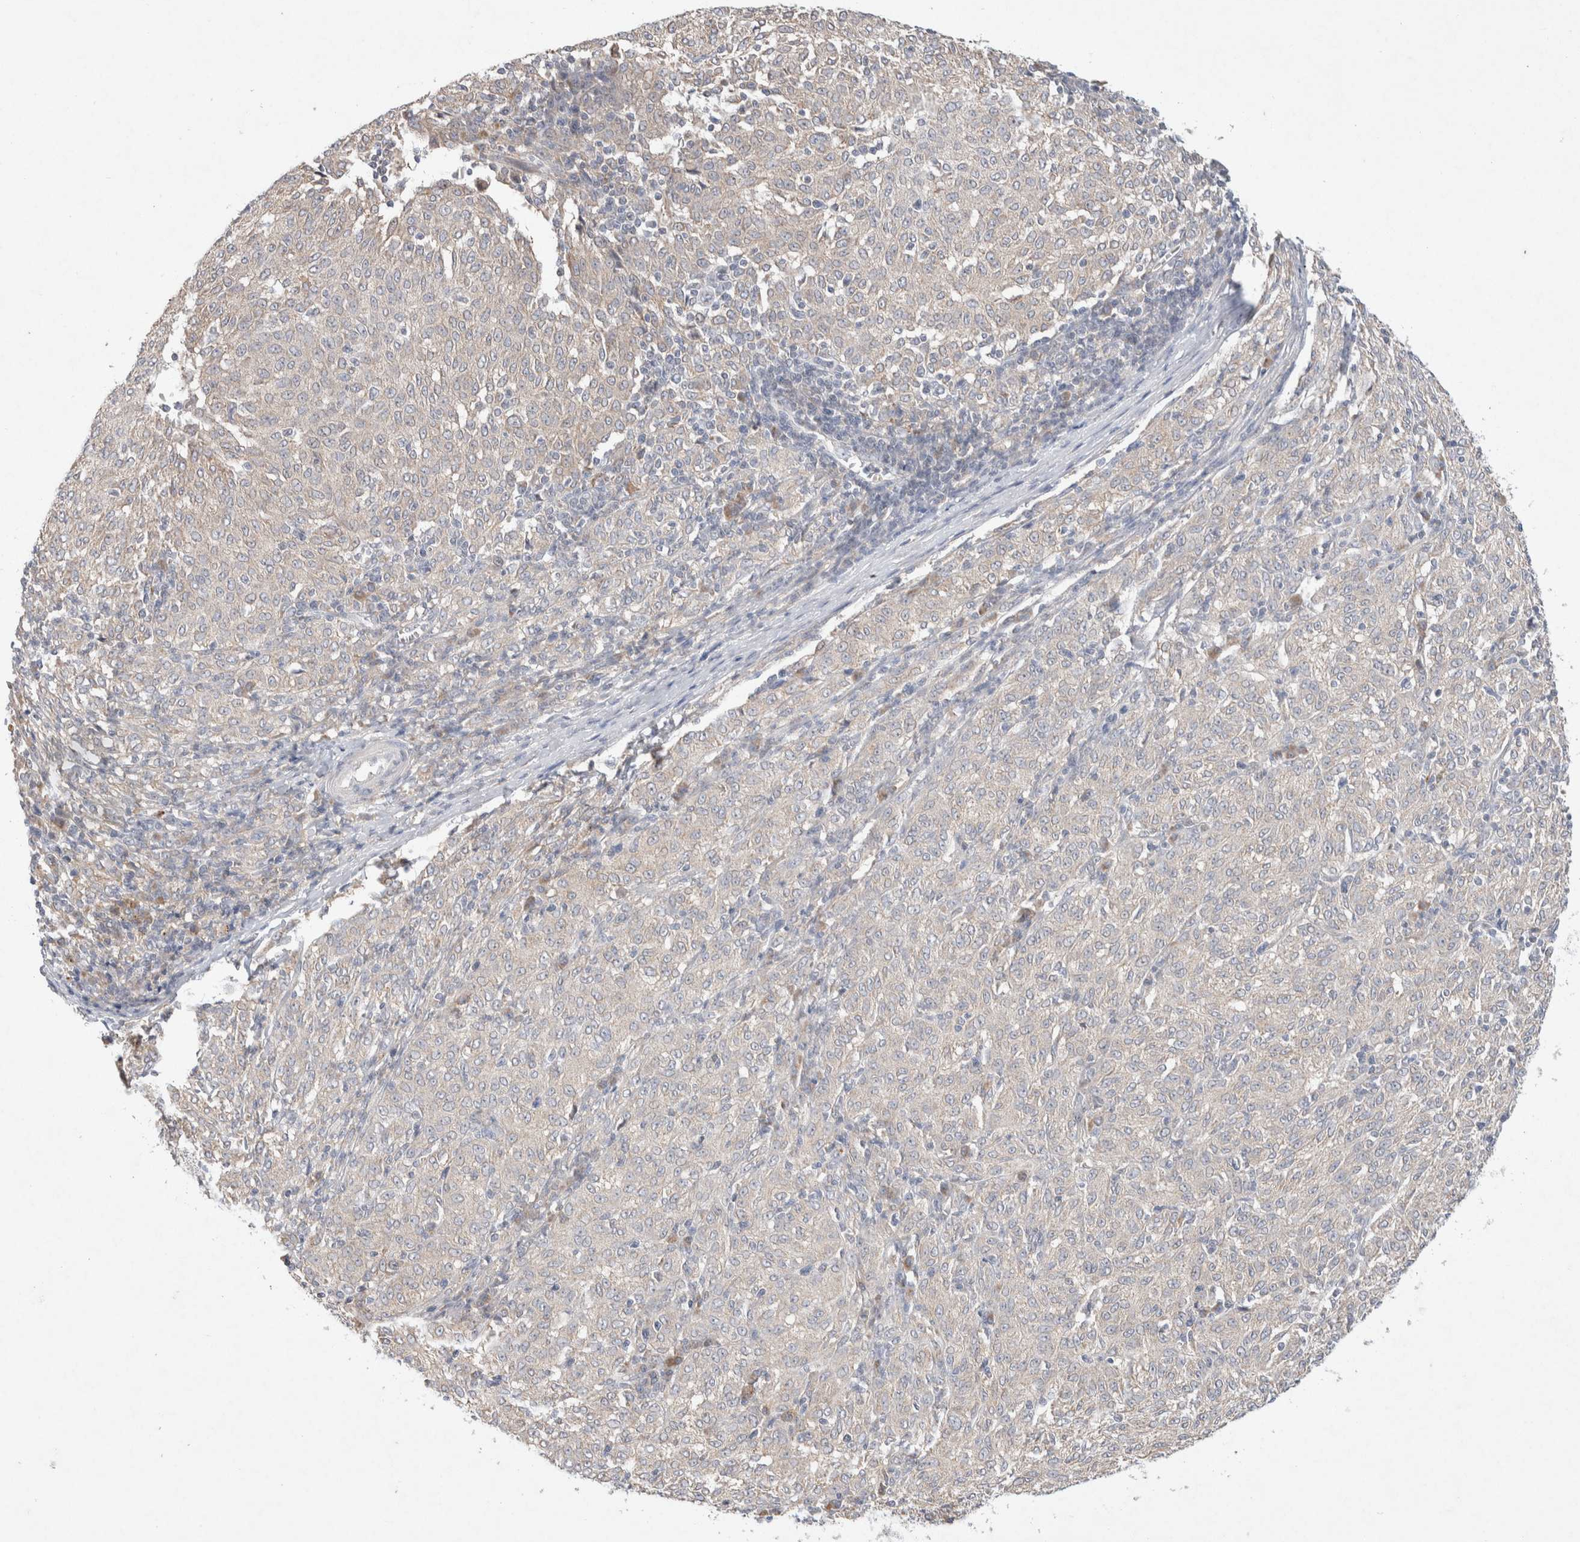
{"staining": {"intensity": "negative", "quantity": "none", "location": "none"}, "tissue": "melanoma", "cell_type": "Tumor cells", "image_type": "cancer", "snomed": [{"axis": "morphology", "description": "Malignant melanoma, NOS"}, {"axis": "topography", "description": "Skin"}], "caption": "A micrograph of human melanoma is negative for staining in tumor cells.", "gene": "CMTM4", "patient": {"sex": "female", "age": 72}}